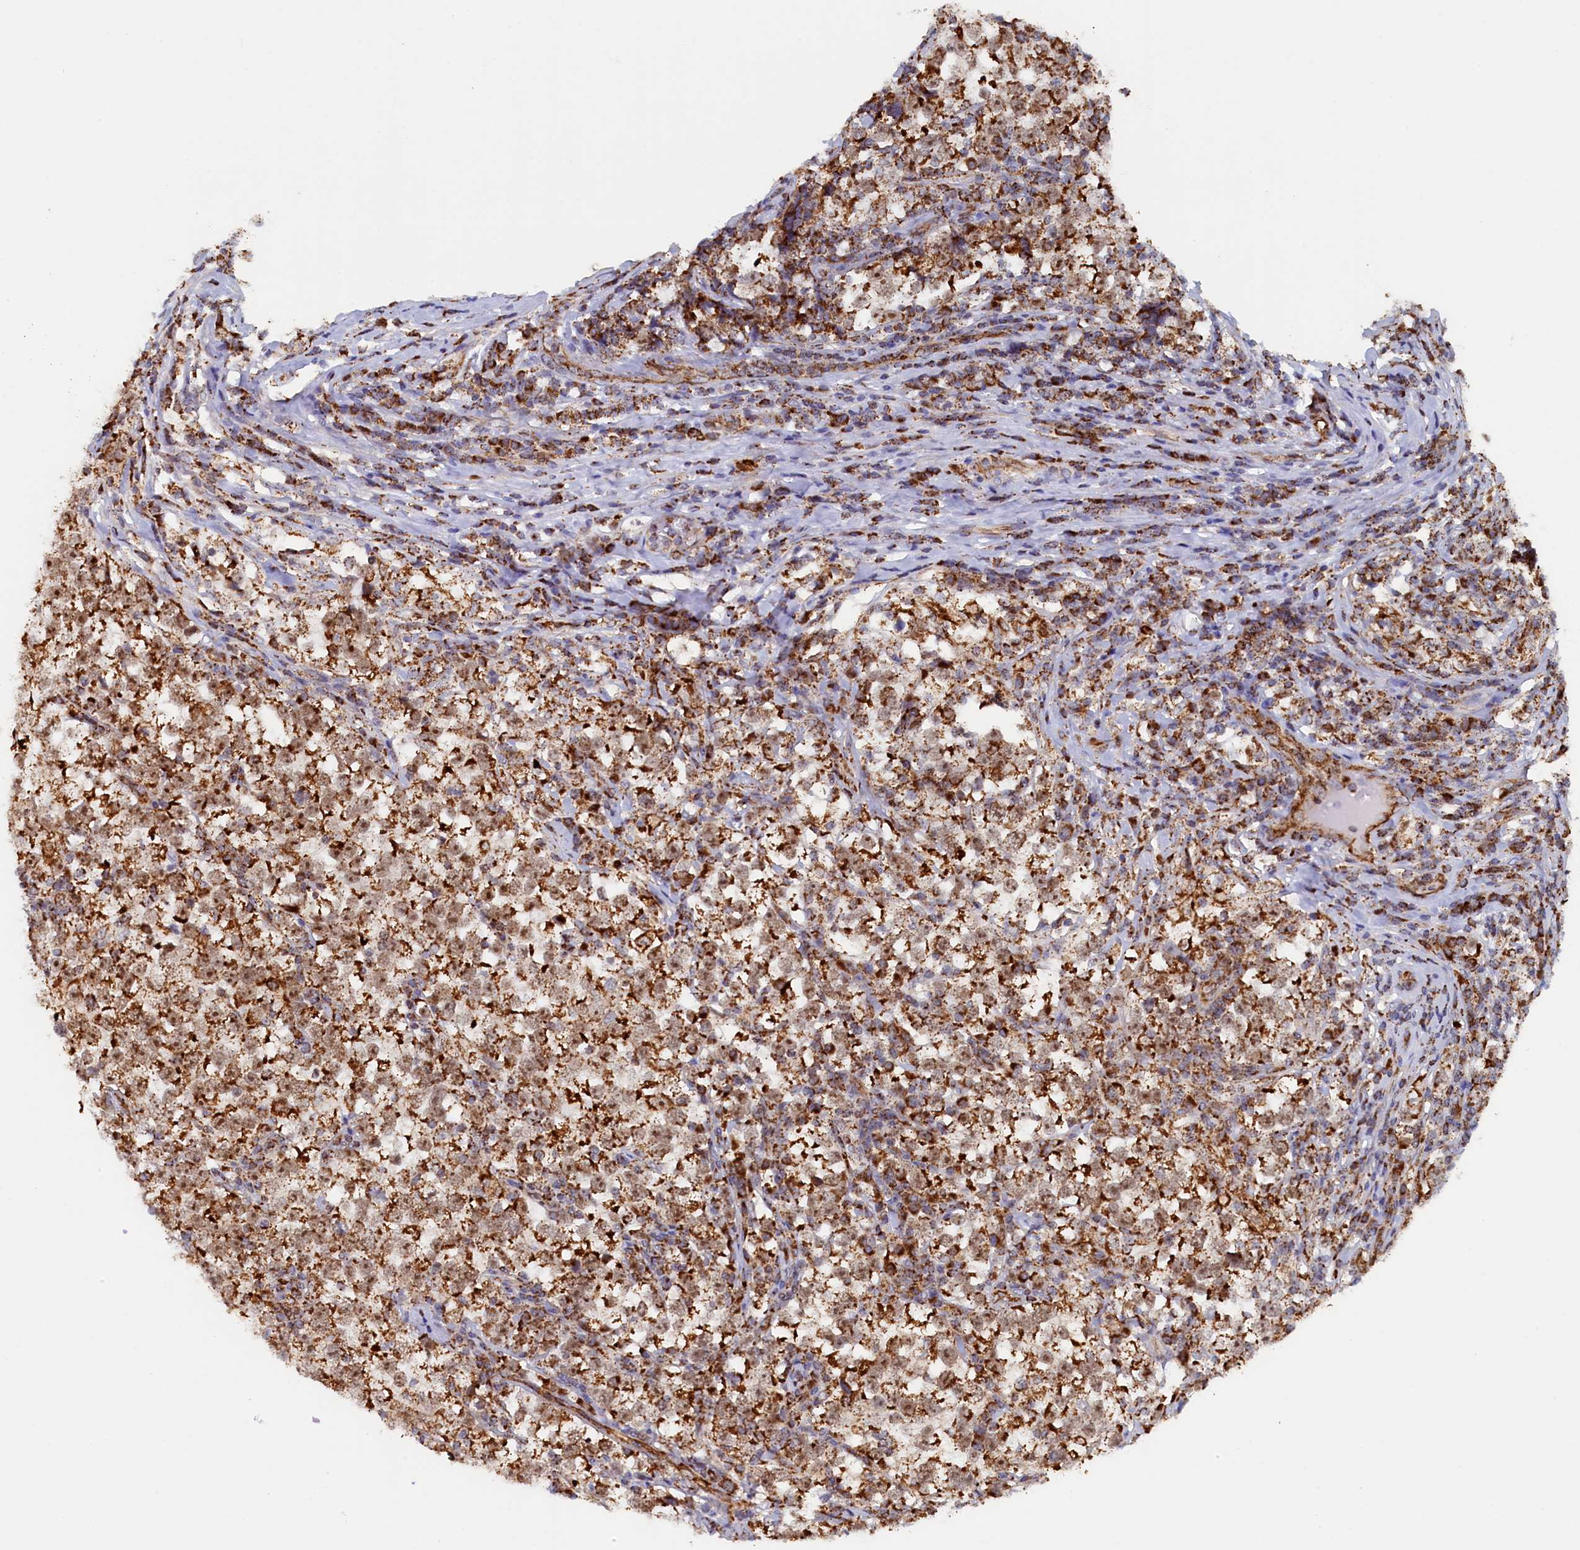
{"staining": {"intensity": "moderate", "quantity": ">75%", "location": "cytoplasmic/membranous"}, "tissue": "testis cancer", "cell_type": "Tumor cells", "image_type": "cancer", "snomed": [{"axis": "morphology", "description": "Normal tissue, NOS"}, {"axis": "morphology", "description": "Seminoma, NOS"}, {"axis": "topography", "description": "Testis"}], "caption": "A medium amount of moderate cytoplasmic/membranous expression is seen in about >75% of tumor cells in testis seminoma tissue.", "gene": "UBE3B", "patient": {"sex": "male", "age": 43}}